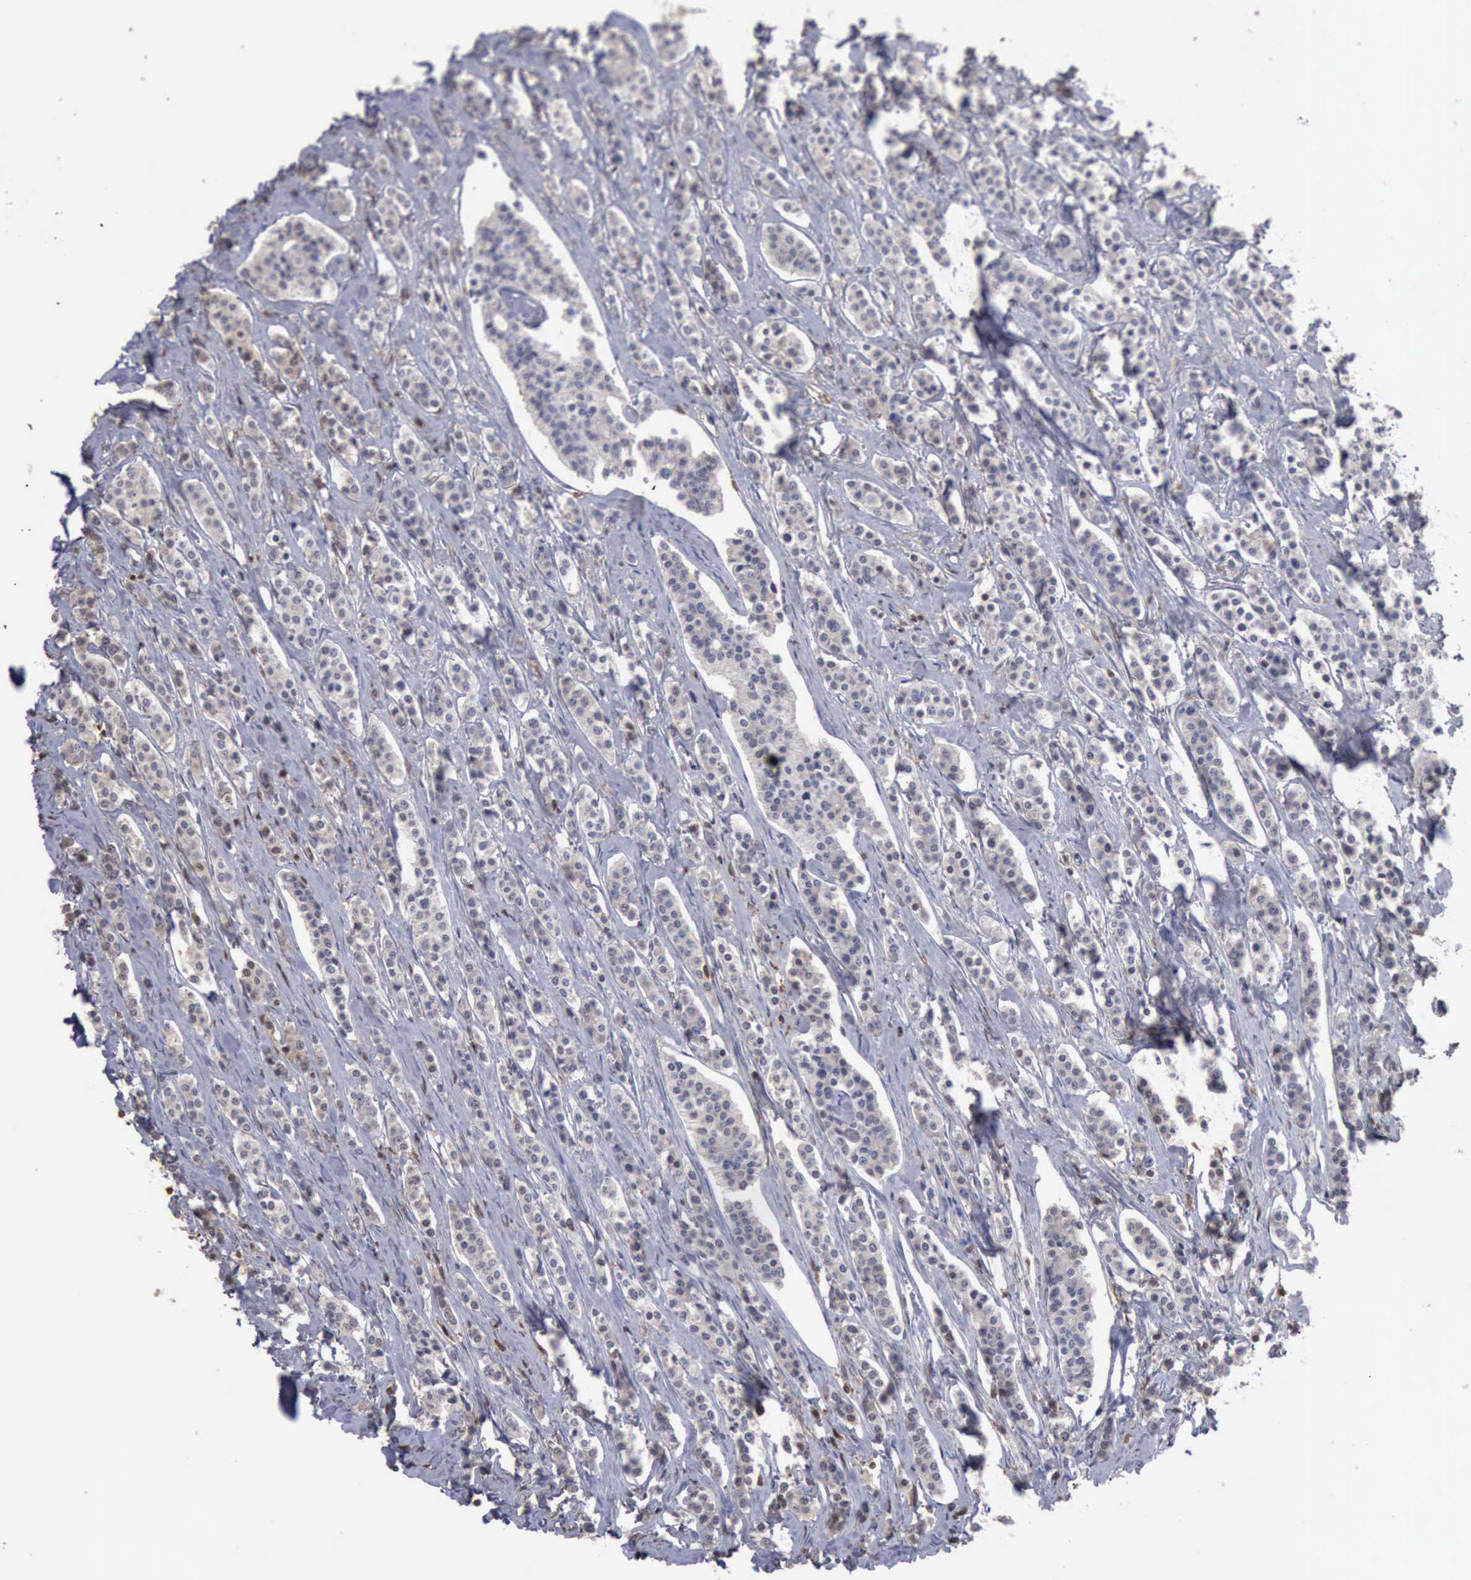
{"staining": {"intensity": "weak", "quantity": "<25%", "location": "cytoplasmic/membranous"}, "tissue": "carcinoid", "cell_type": "Tumor cells", "image_type": "cancer", "snomed": [{"axis": "morphology", "description": "Carcinoid, malignant, NOS"}, {"axis": "topography", "description": "Small intestine"}], "caption": "Image shows no significant protein positivity in tumor cells of malignant carcinoid.", "gene": "STAT1", "patient": {"sex": "male", "age": 63}}